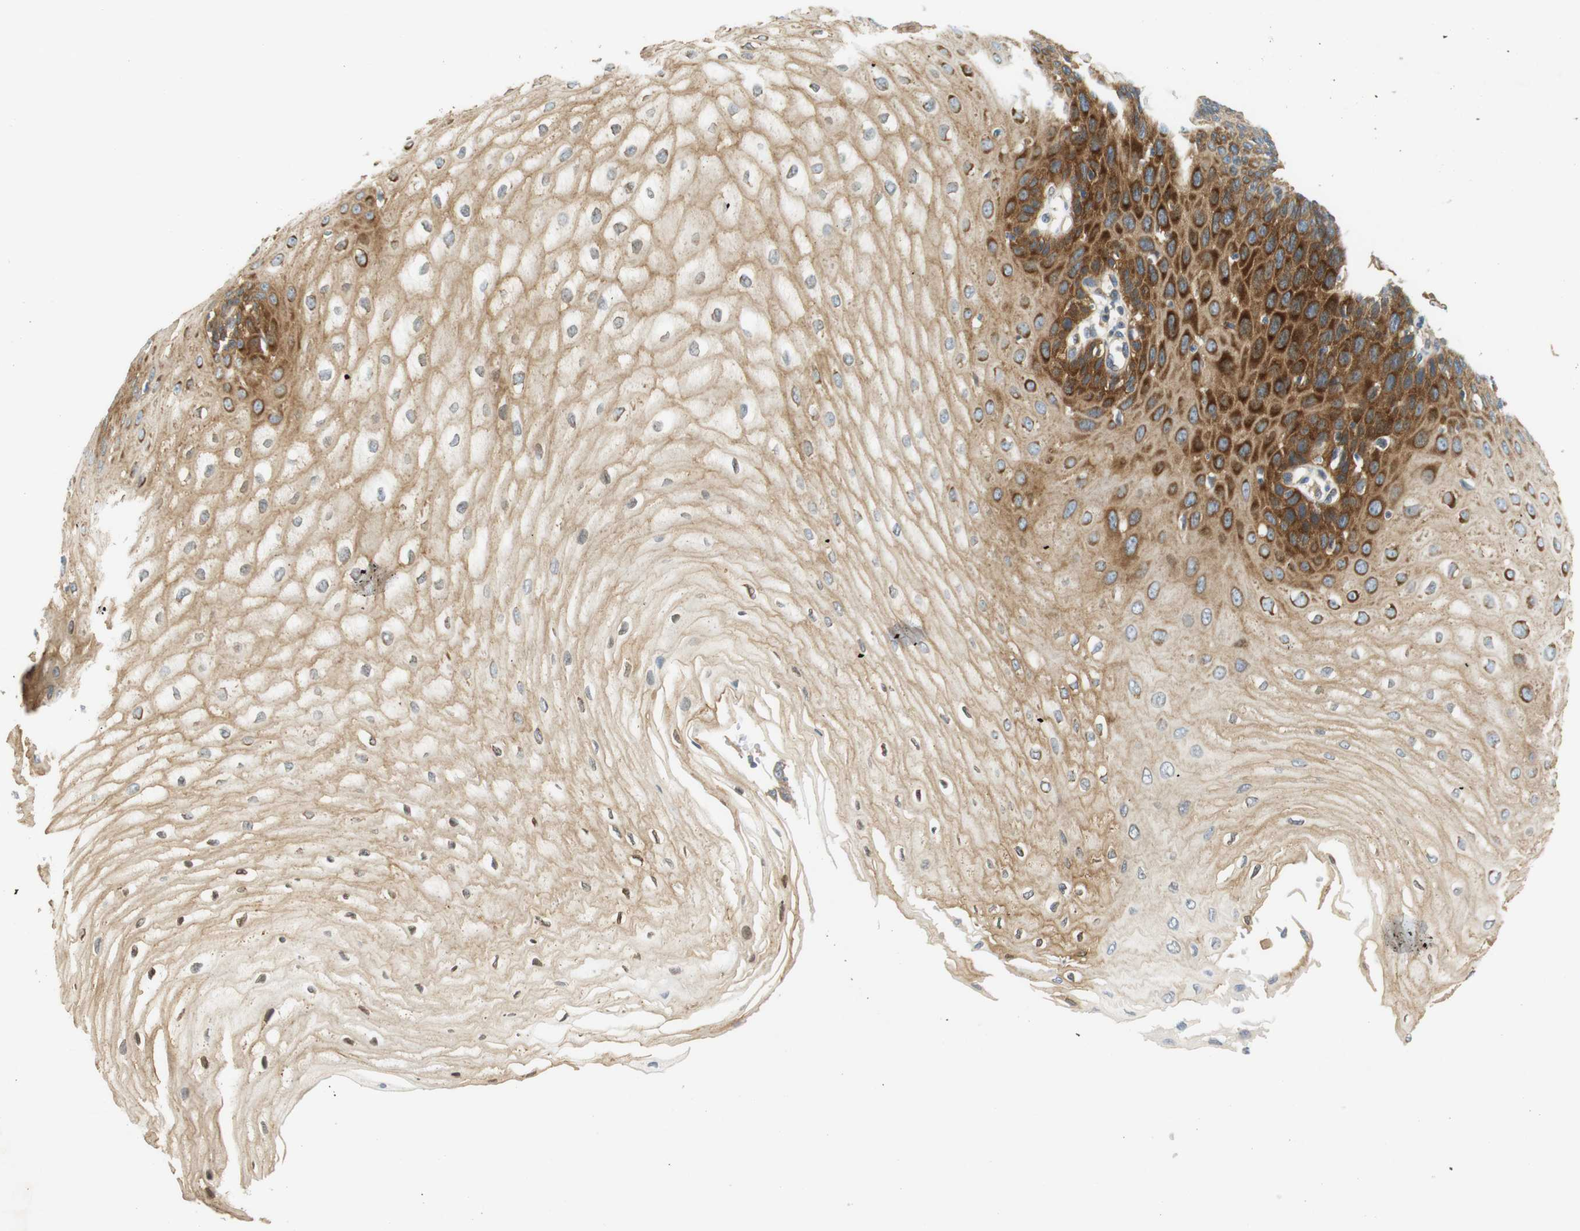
{"staining": {"intensity": "moderate", "quantity": ">75%", "location": "cytoplasmic/membranous"}, "tissue": "esophagus", "cell_type": "Squamous epithelial cells", "image_type": "normal", "snomed": [{"axis": "morphology", "description": "Normal tissue, NOS"}, {"axis": "morphology", "description": "Squamous cell carcinoma, NOS"}, {"axis": "topography", "description": "Esophagus"}], "caption": "Protein expression analysis of benign esophagus demonstrates moderate cytoplasmic/membranous expression in about >75% of squamous epithelial cells. (IHC, brightfield microscopy, high magnification).", "gene": "SH3GLB1", "patient": {"sex": "male", "age": 65}}